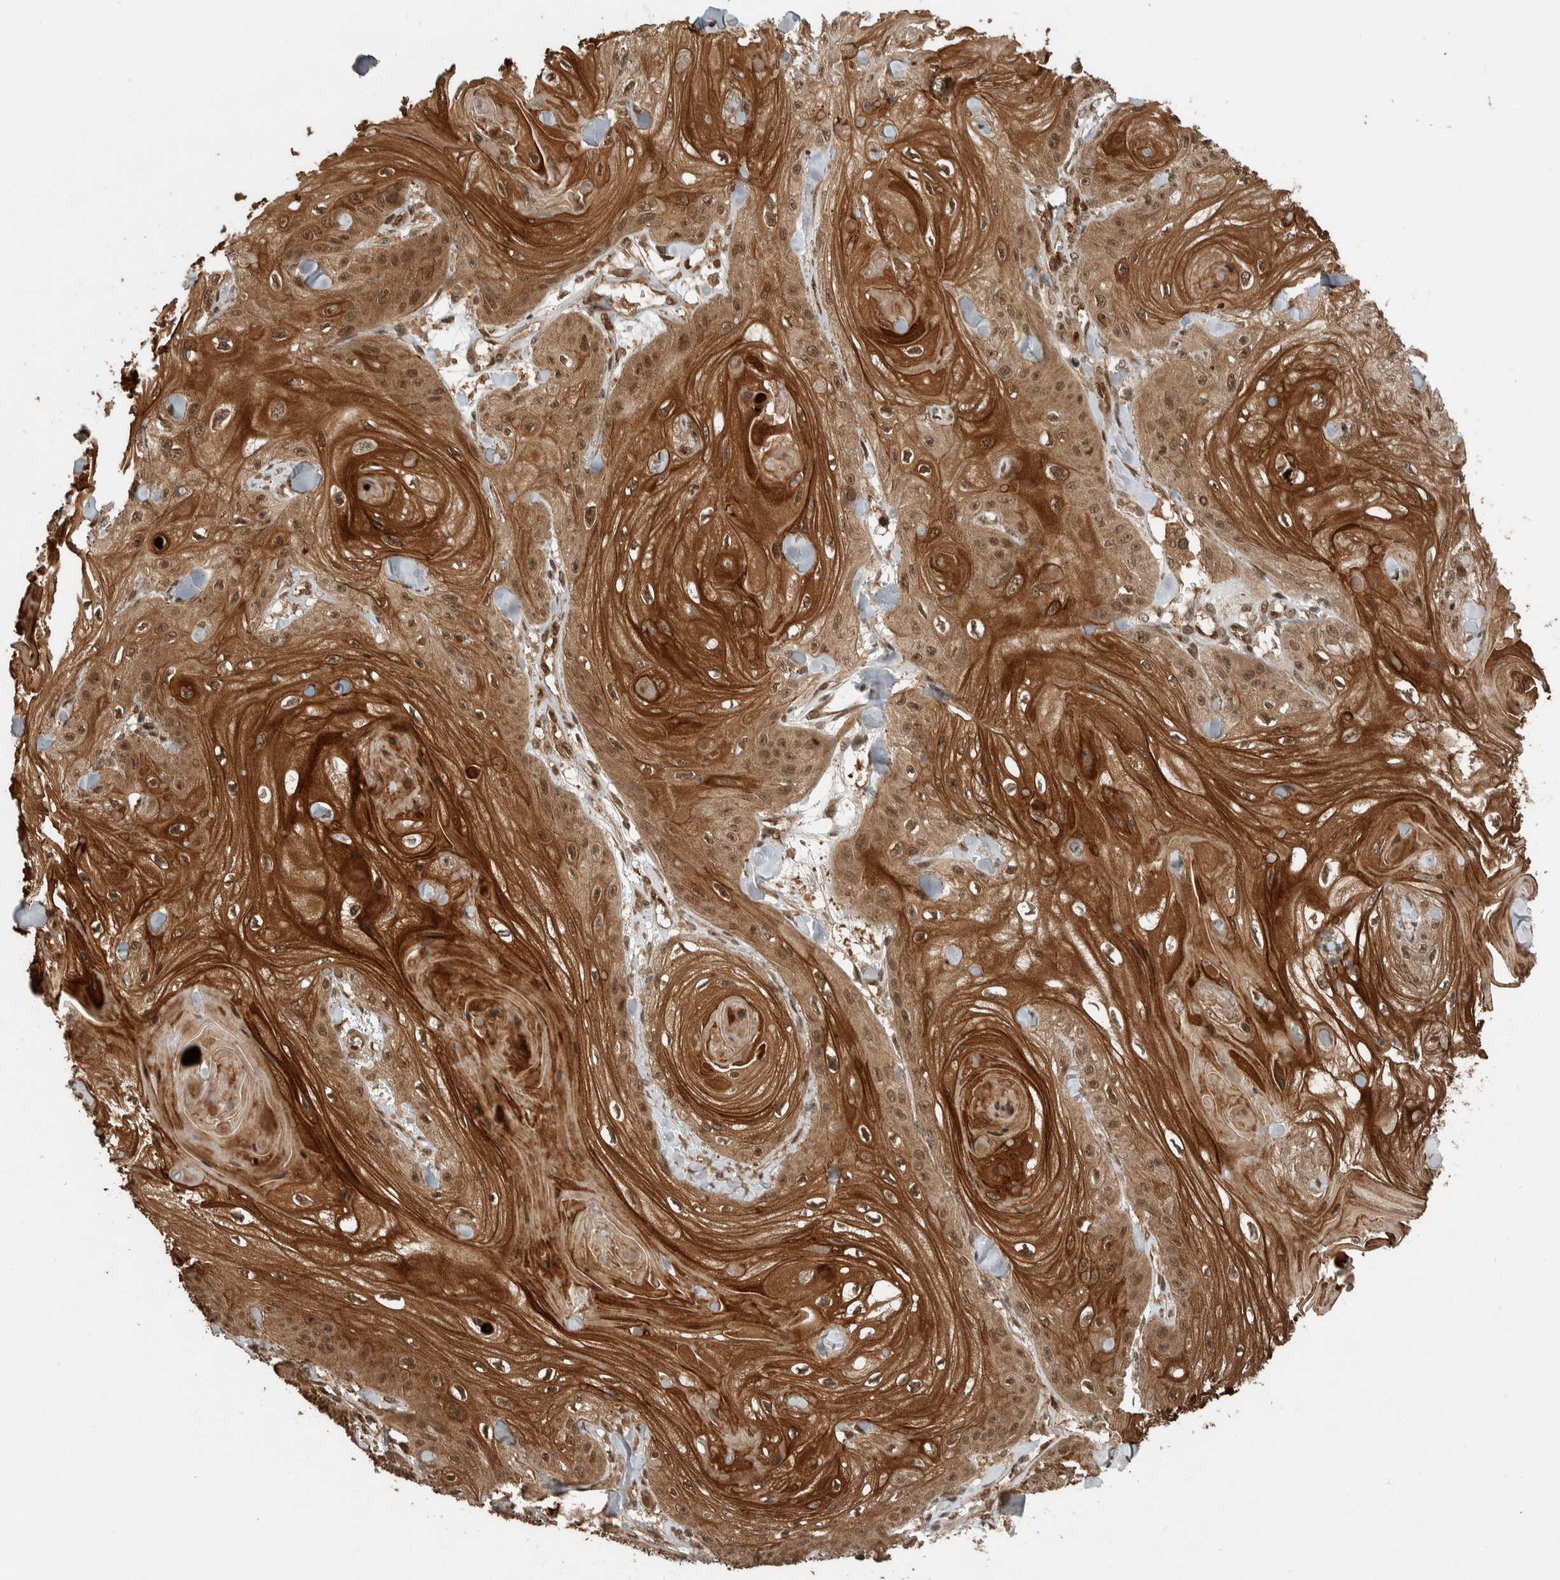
{"staining": {"intensity": "strong", "quantity": ">75%", "location": "cytoplasmic/membranous,nuclear"}, "tissue": "skin cancer", "cell_type": "Tumor cells", "image_type": "cancer", "snomed": [{"axis": "morphology", "description": "Squamous cell carcinoma, NOS"}, {"axis": "topography", "description": "Skin"}], "caption": "Skin cancer (squamous cell carcinoma) tissue reveals strong cytoplasmic/membranous and nuclear expression in approximately >75% of tumor cells, visualized by immunohistochemistry.", "gene": "CNTROB", "patient": {"sex": "male", "age": 74}}